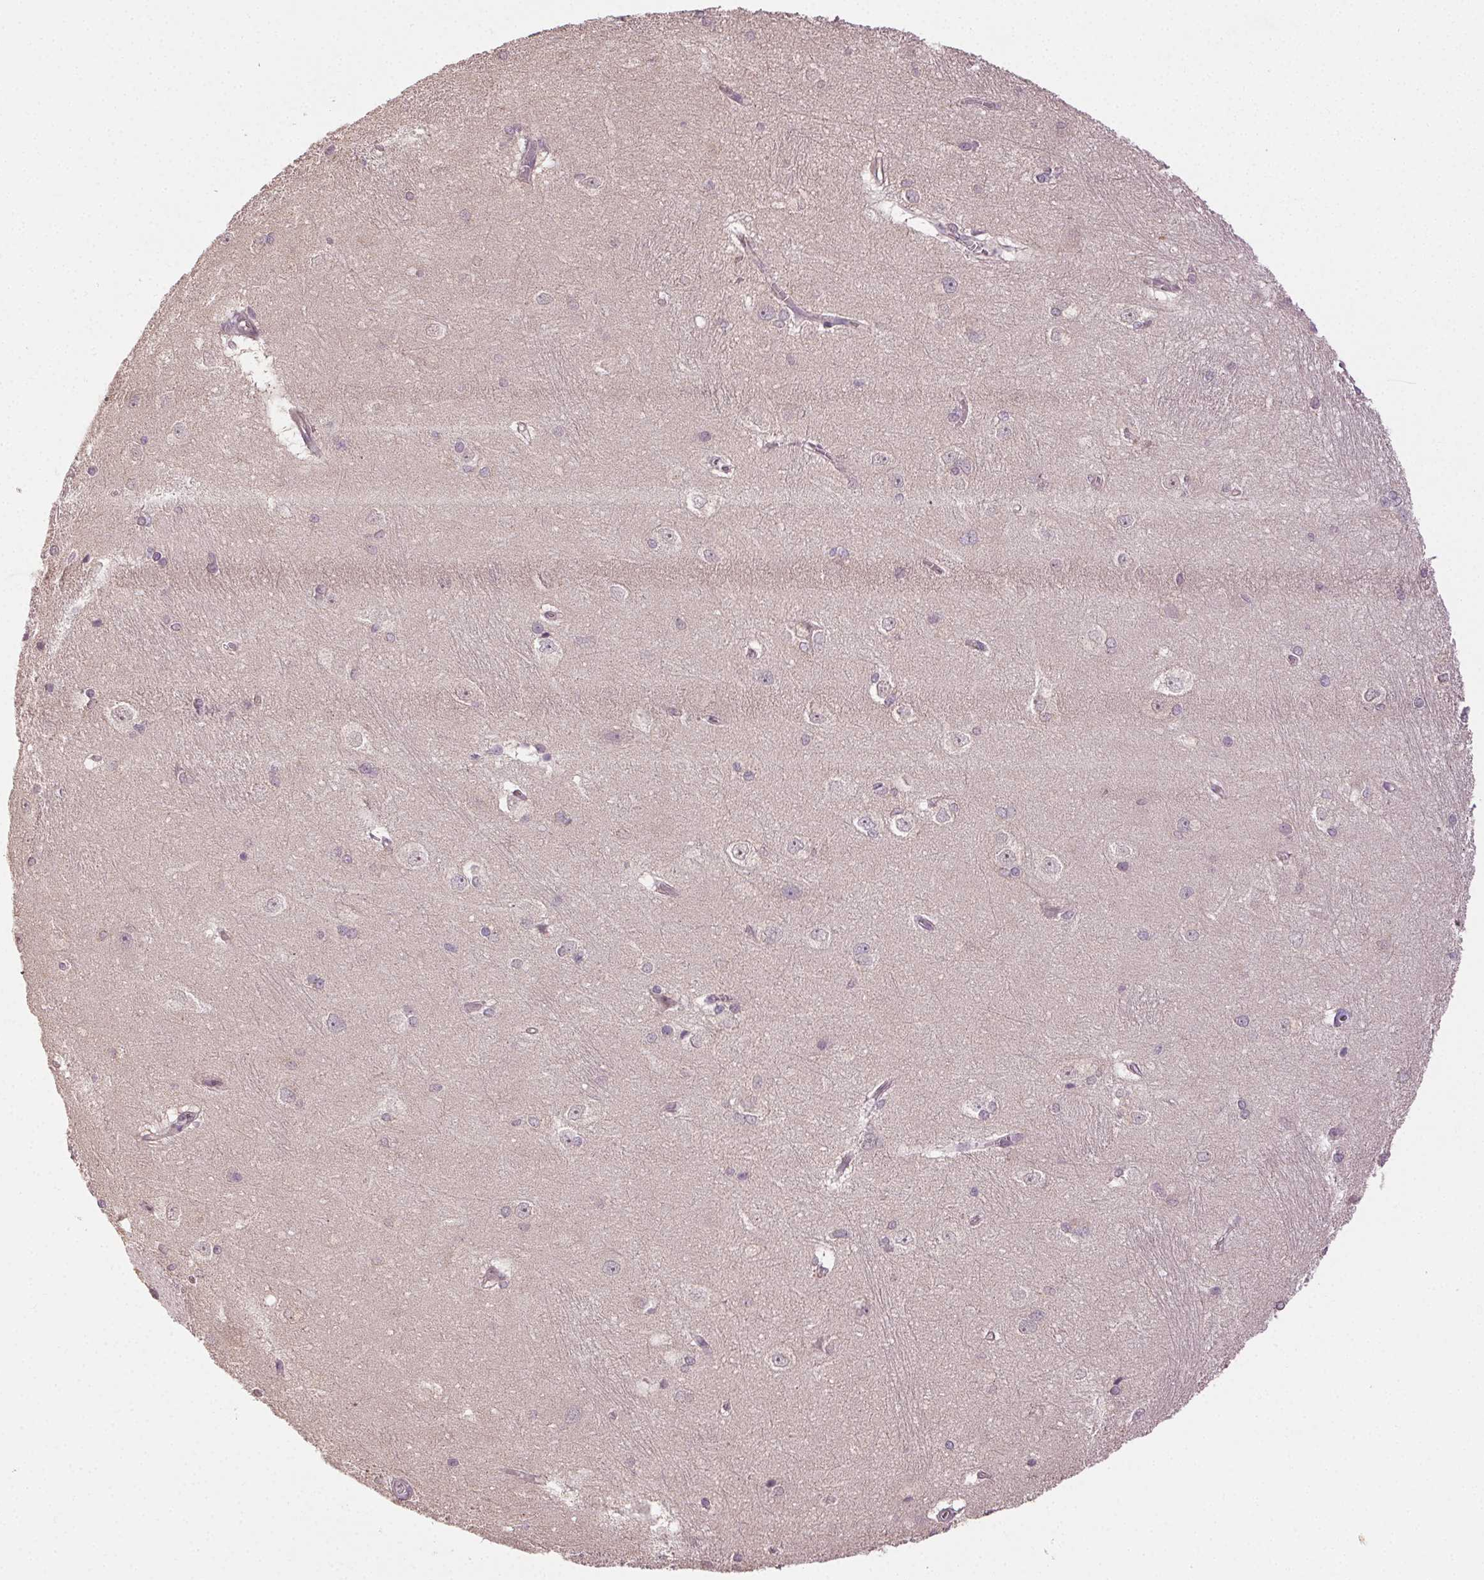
{"staining": {"intensity": "negative", "quantity": "none", "location": "none"}, "tissue": "hippocampus", "cell_type": "Glial cells", "image_type": "normal", "snomed": [{"axis": "morphology", "description": "Normal tissue, NOS"}, {"axis": "topography", "description": "Cerebral cortex"}, {"axis": "topography", "description": "Hippocampus"}], "caption": "The micrograph displays no significant positivity in glial cells of hippocampus. (Stains: DAB immunohistochemistry with hematoxylin counter stain, Microscopy: brightfield microscopy at high magnification).", "gene": "ATP1B3", "patient": {"sex": "female", "age": 19}}